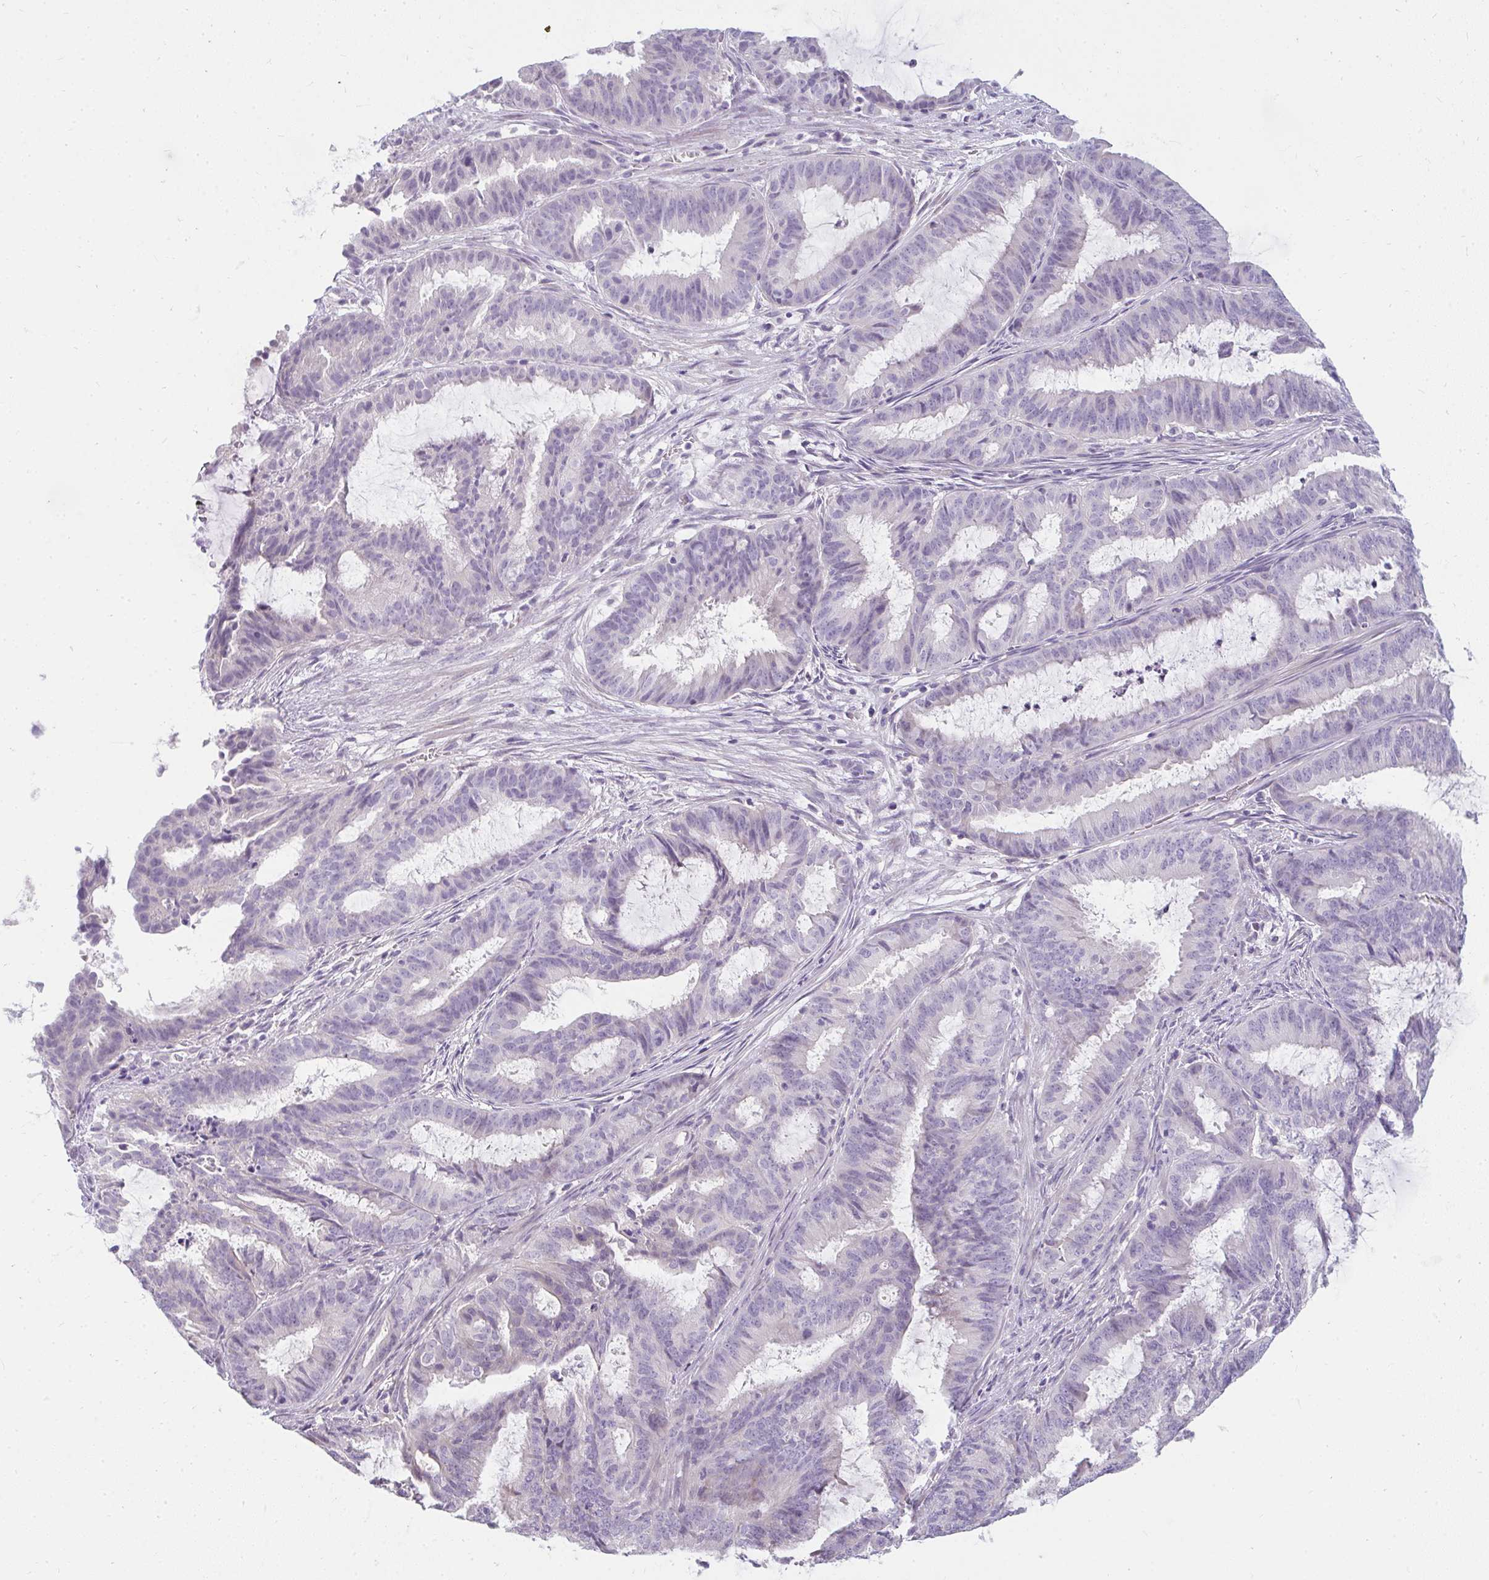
{"staining": {"intensity": "negative", "quantity": "none", "location": "none"}, "tissue": "endometrial cancer", "cell_type": "Tumor cells", "image_type": "cancer", "snomed": [{"axis": "morphology", "description": "Adenocarcinoma, NOS"}, {"axis": "topography", "description": "Endometrium"}], "caption": "Protein analysis of endometrial cancer reveals no significant staining in tumor cells.", "gene": "PPP1R3G", "patient": {"sex": "female", "age": 51}}